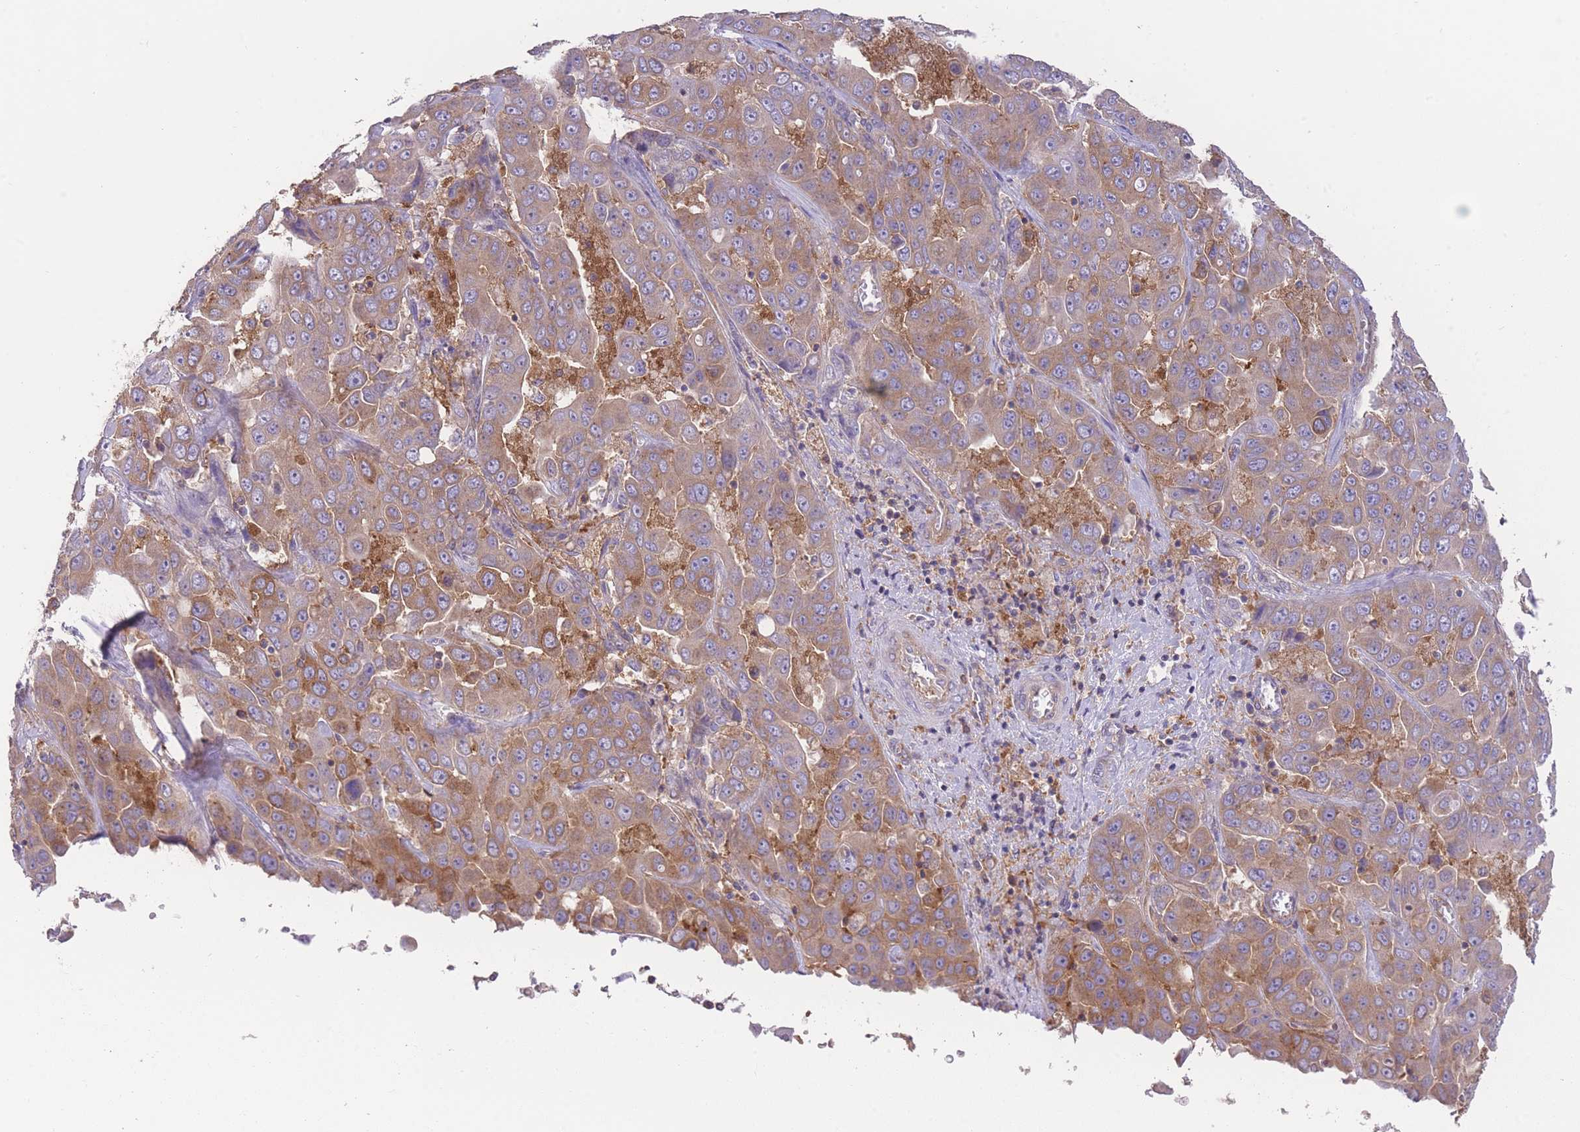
{"staining": {"intensity": "moderate", "quantity": "25%-75%", "location": "cytoplasmic/membranous"}, "tissue": "liver cancer", "cell_type": "Tumor cells", "image_type": "cancer", "snomed": [{"axis": "morphology", "description": "Cholangiocarcinoma"}, {"axis": "topography", "description": "Liver"}], "caption": "This micrograph displays immunohistochemistry staining of cholangiocarcinoma (liver), with medium moderate cytoplasmic/membranous positivity in about 25%-75% of tumor cells.", "gene": "PRKAR1A", "patient": {"sex": "female", "age": 52}}